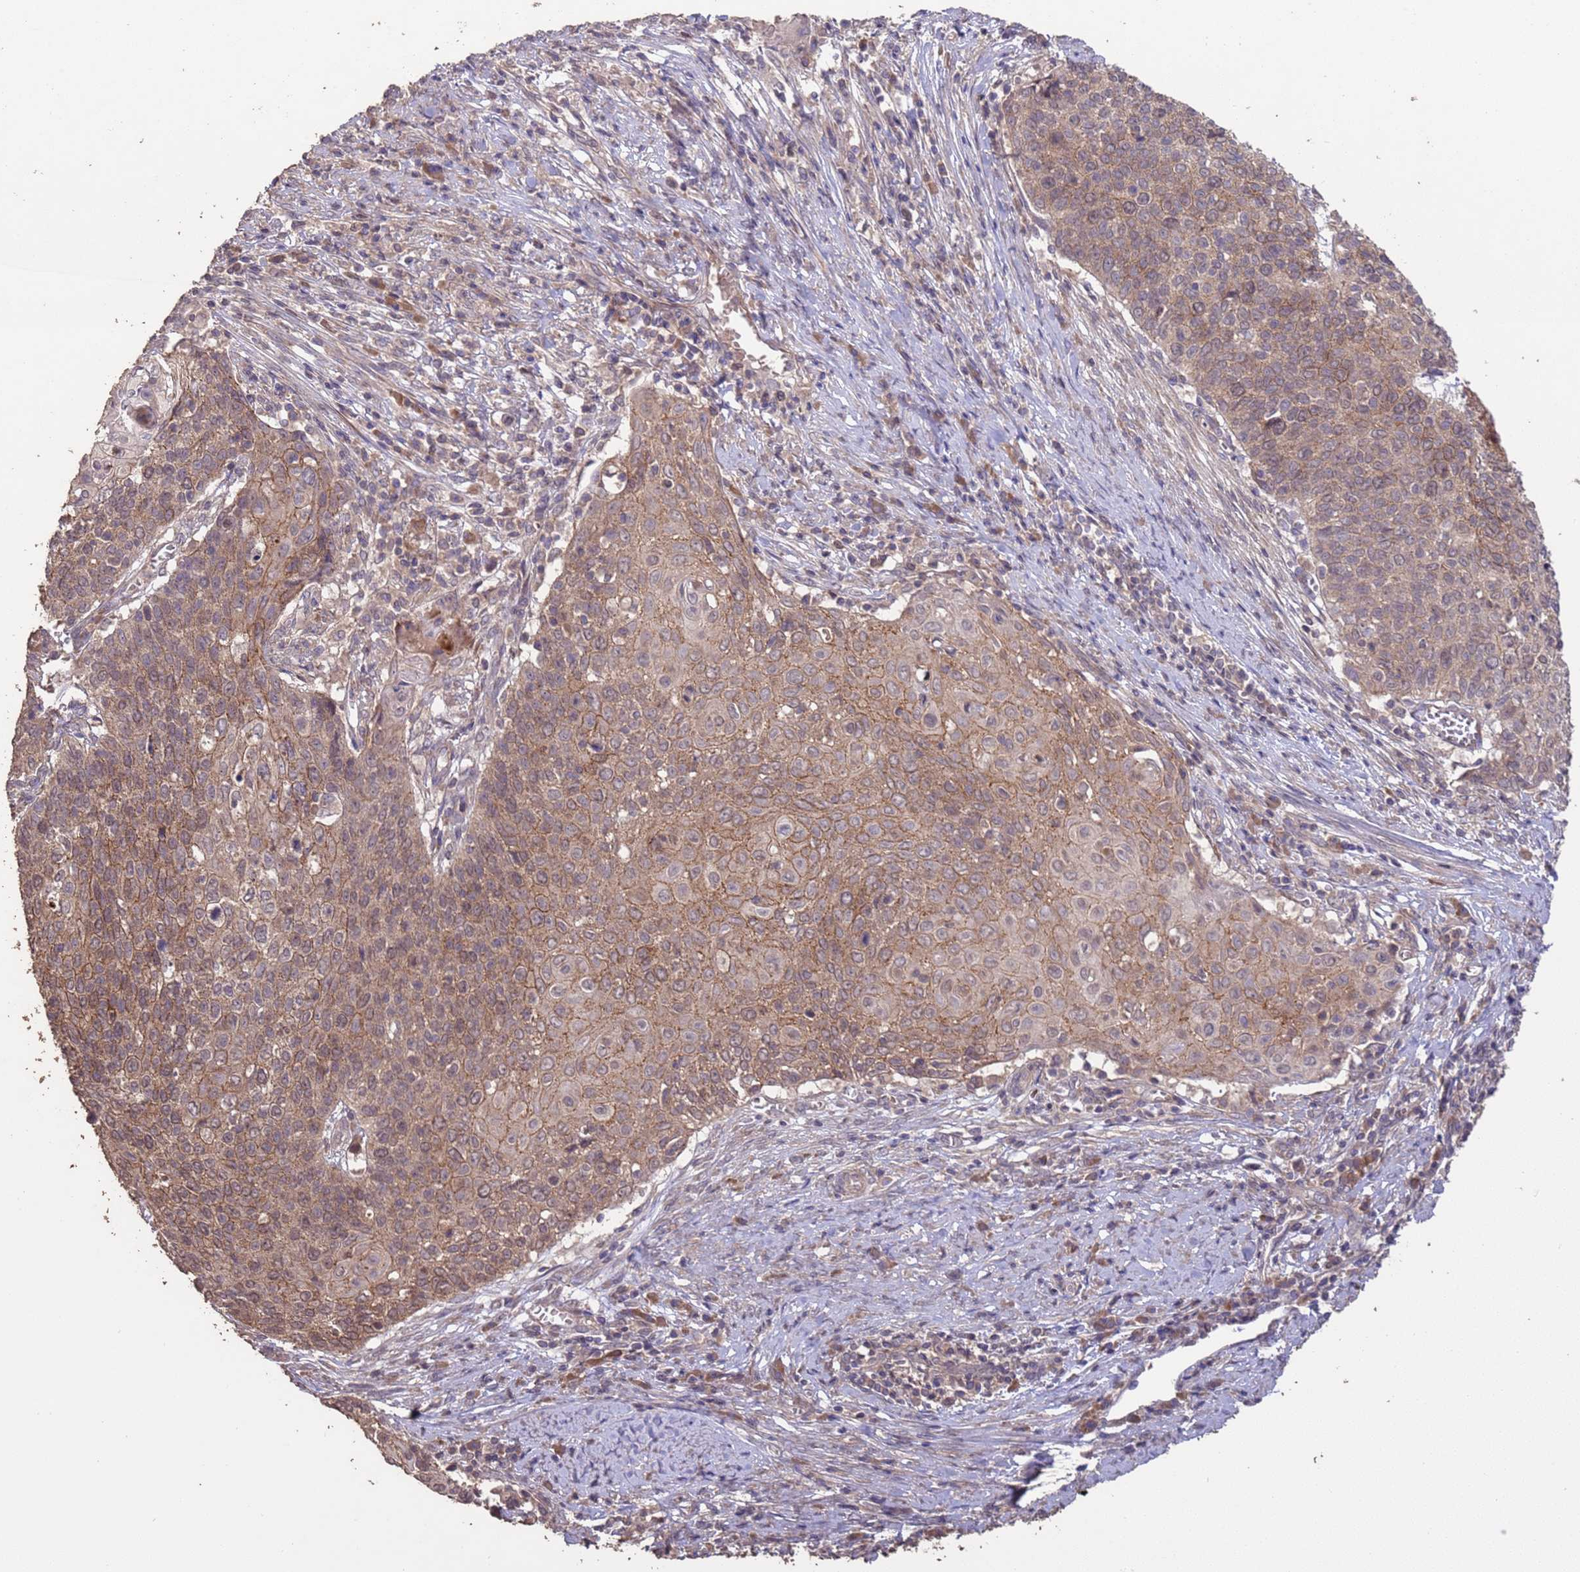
{"staining": {"intensity": "moderate", "quantity": ">75%", "location": "cytoplasmic/membranous"}, "tissue": "cervical cancer", "cell_type": "Tumor cells", "image_type": "cancer", "snomed": [{"axis": "morphology", "description": "Squamous cell carcinoma, NOS"}, {"axis": "topography", "description": "Cervix"}], "caption": "Cervical cancer stained with DAB (3,3'-diaminobenzidine) immunohistochemistry (IHC) demonstrates medium levels of moderate cytoplasmic/membranous positivity in approximately >75% of tumor cells. The protein is shown in brown color, while the nuclei are stained blue.", "gene": "SLC9B2", "patient": {"sex": "female", "age": 39}}